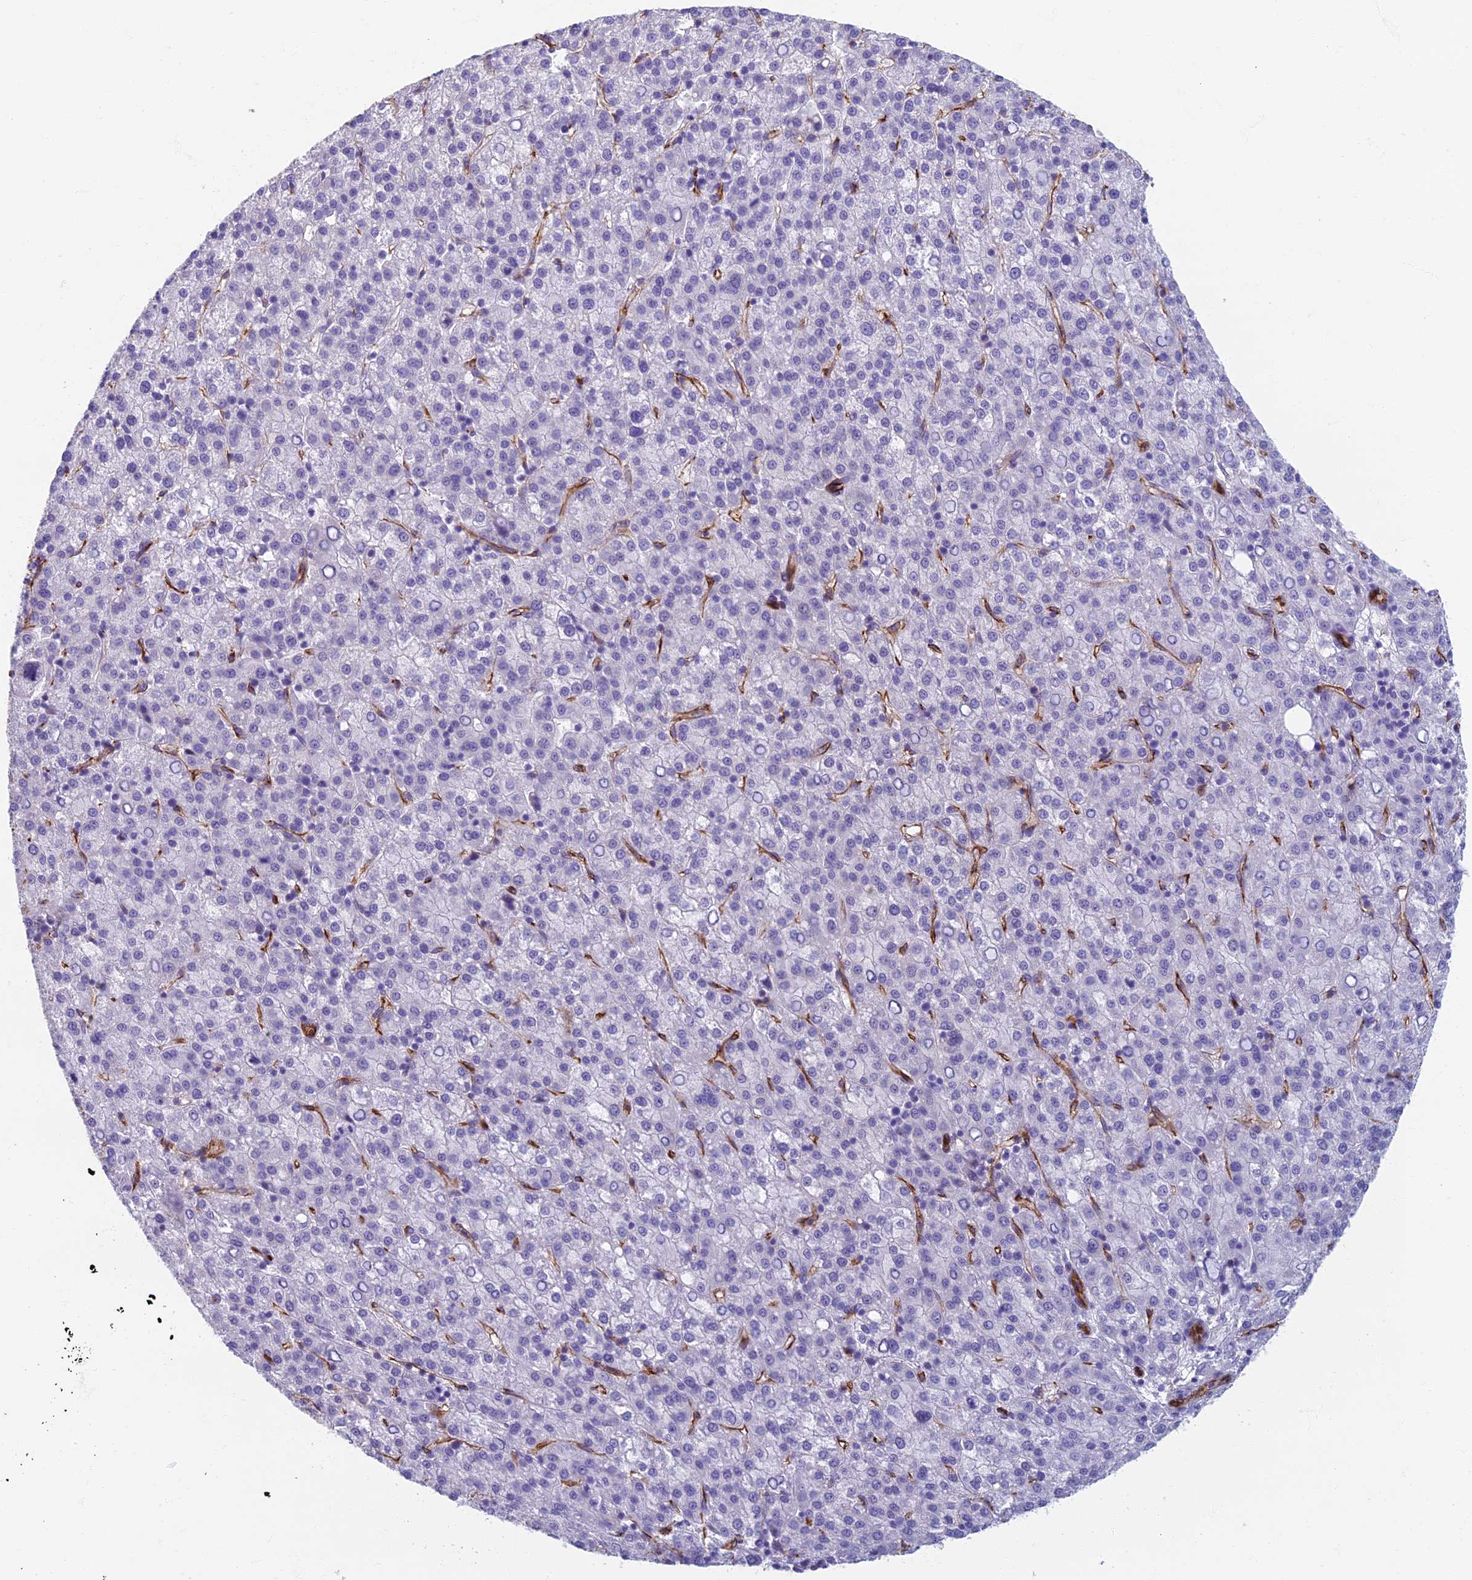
{"staining": {"intensity": "negative", "quantity": "none", "location": "none"}, "tissue": "liver cancer", "cell_type": "Tumor cells", "image_type": "cancer", "snomed": [{"axis": "morphology", "description": "Carcinoma, Hepatocellular, NOS"}, {"axis": "topography", "description": "Liver"}], "caption": "This is an IHC photomicrograph of hepatocellular carcinoma (liver). There is no staining in tumor cells.", "gene": "ETFRF1", "patient": {"sex": "female", "age": 58}}